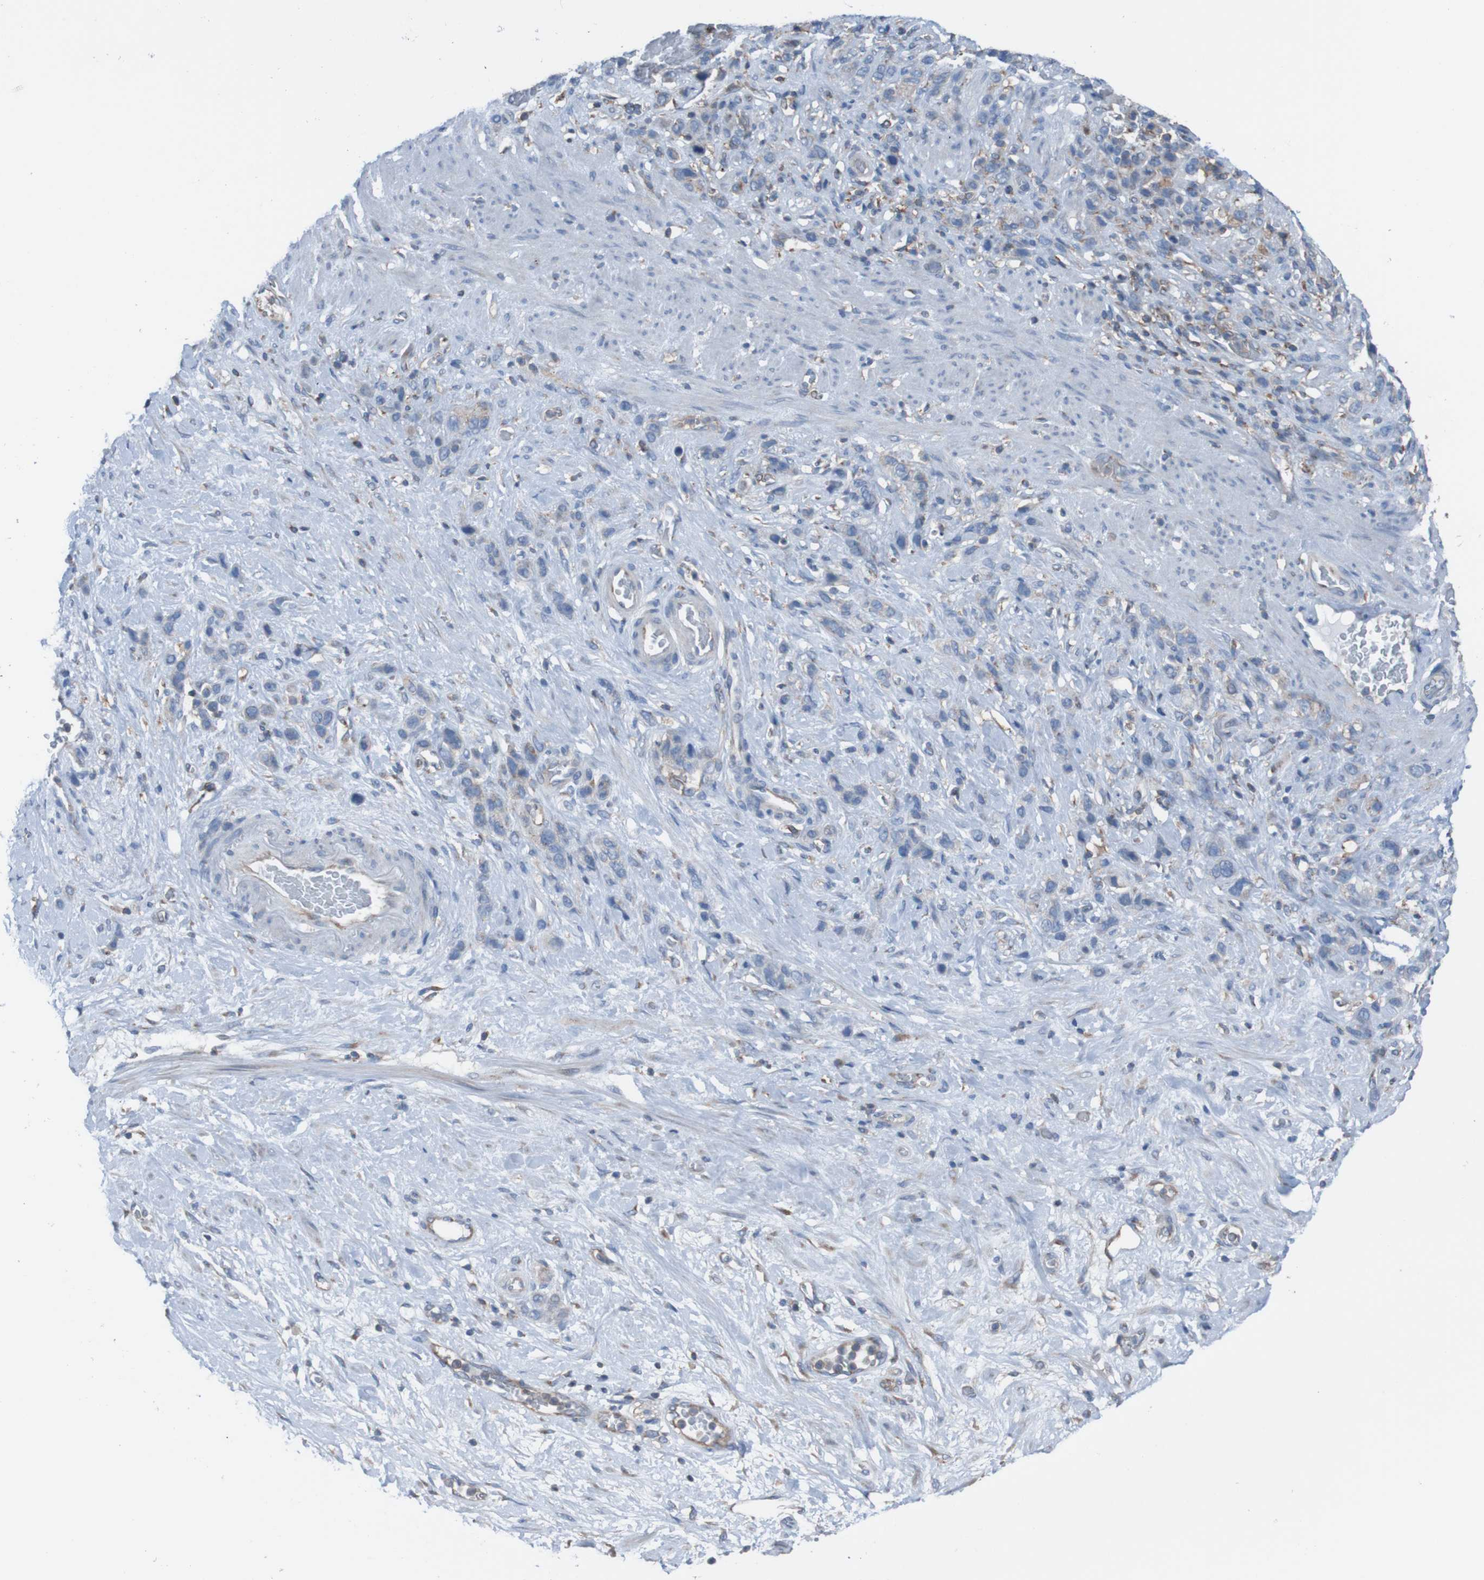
{"staining": {"intensity": "moderate", "quantity": "25%-75%", "location": "cytoplasmic/membranous"}, "tissue": "stomach cancer", "cell_type": "Tumor cells", "image_type": "cancer", "snomed": [{"axis": "morphology", "description": "Adenocarcinoma, NOS"}, {"axis": "morphology", "description": "Adenocarcinoma, High grade"}, {"axis": "topography", "description": "Stomach, upper"}, {"axis": "topography", "description": "Stomach, lower"}], "caption": "This is a histology image of immunohistochemistry staining of high-grade adenocarcinoma (stomach), which shows moderate staining in the cytoplasmic/membranous of tumor cells.", "gene": "MINAR1", "patient": {"sex": "female", "age": 65}}